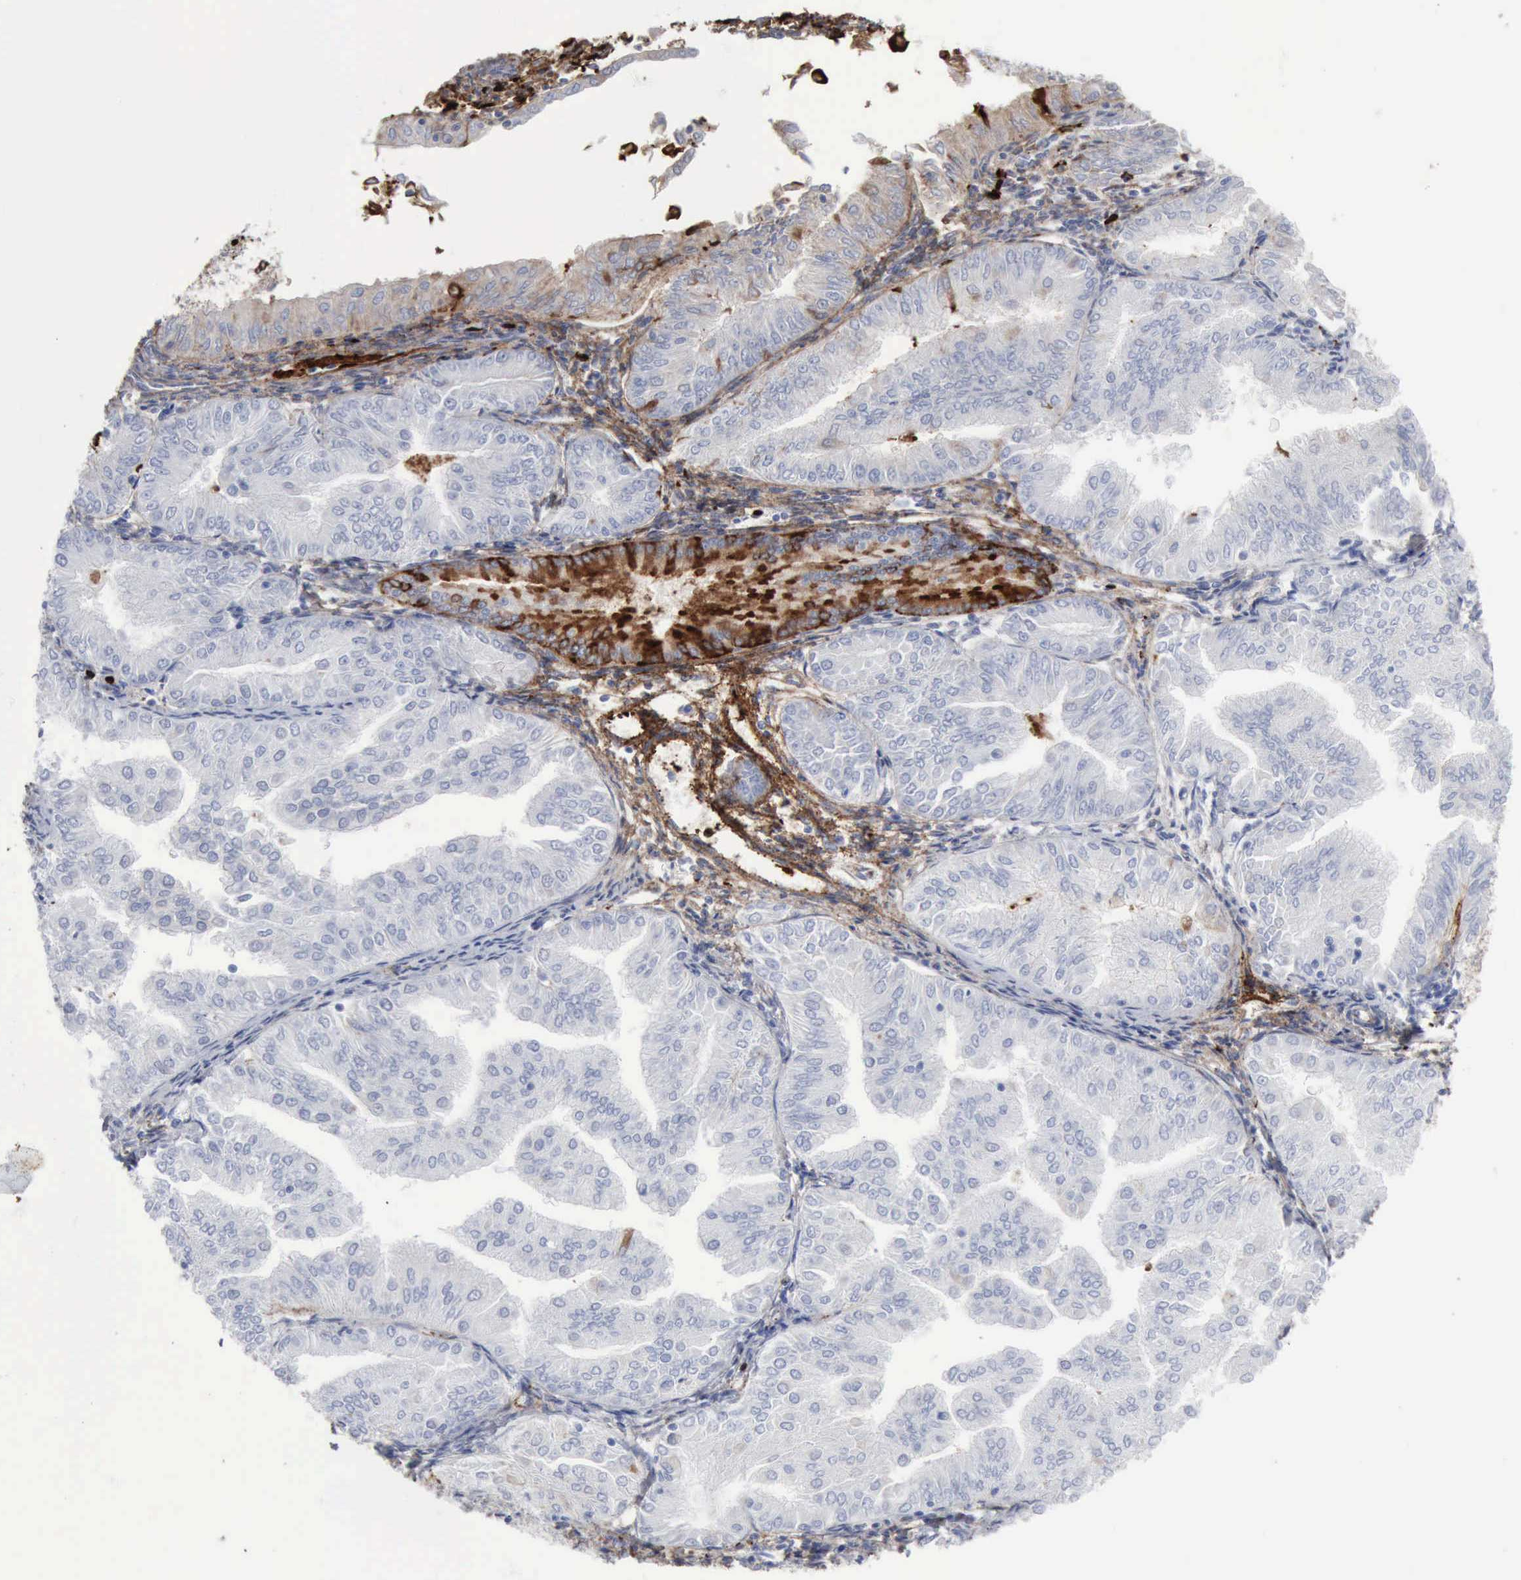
{"staining": {"intensity": "strong", "quantity": "<25%", "location": "cytoplasmic/membranous"}, "tissue": "endometrial cancer", "cell_type": "Tumor cells", "image_type": "cancer", "snomed": [{"axis": "morphology", "description": "Adenocarcinoma, NOS"}, {"axis": "topography", "description": "Endometrium"}], "caption": "This is a photomicrograph of IHC staining of endometrial cancer, which shows strong positivity in the cytoplasmic/membranous of tumor cells.", "gene": "C4BPA", "patient": {"sex": "female", "age": 53}}